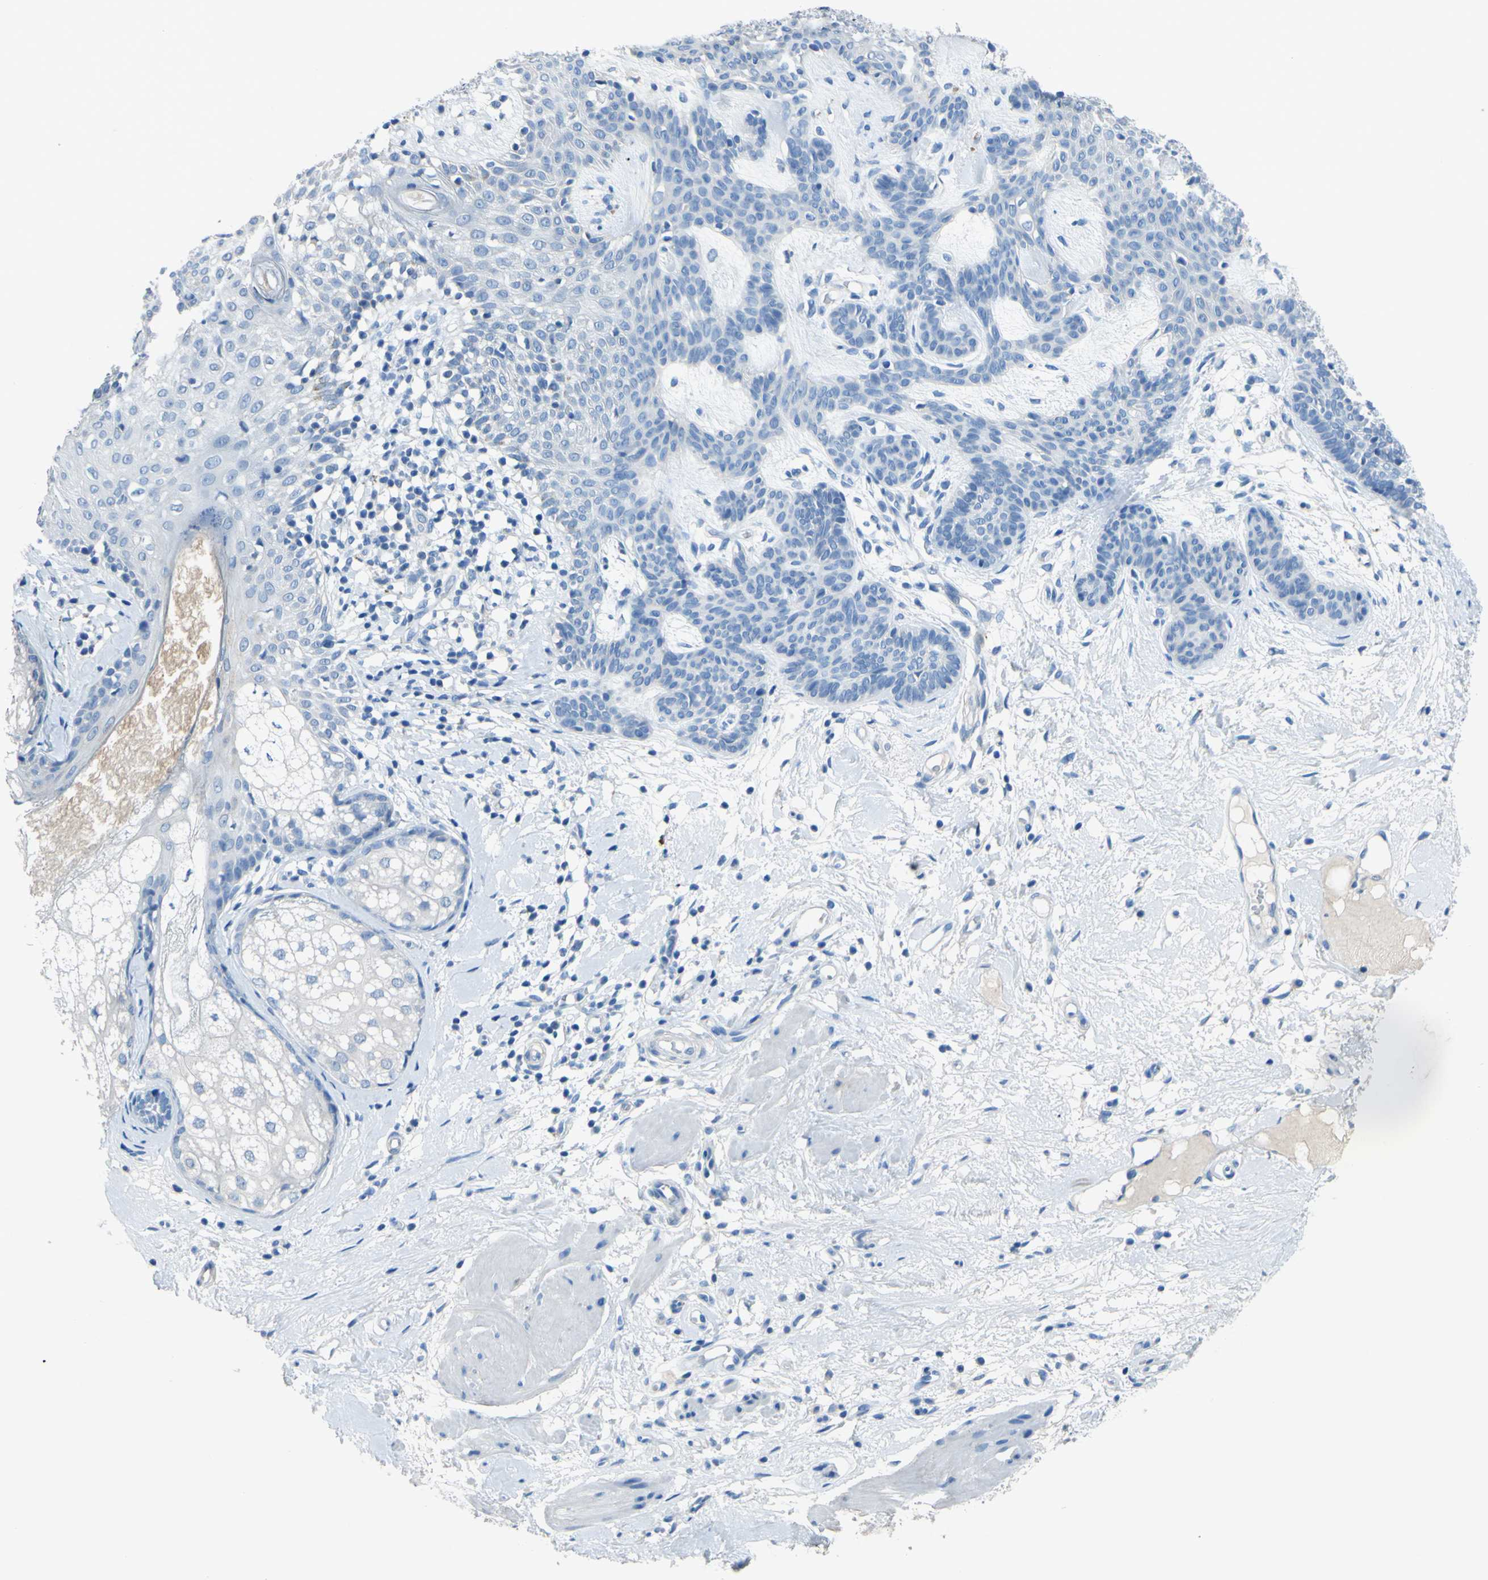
{"staining": {"intensity": "negative", "quantity": "none", "location": "none"}, "tissue": "skin cancer", "cell_type": "Tumor cells", "image_type": "cancer", "snomed": [{"axis": "morphology", "description": "Developmental malformation"}, {"axis": "morphology", "description": "Basal cell carcinoma"}, {"axis": "topography", "description": "Skin"}], "caption": "Tumor cells show no significant protein expression in skin cancer (basal cell carcinoma). (Brightfield microscopy of DAB (3,3'-diaminobenzidine) IHC at high magnification).", "gene": "CDH10", "patient": {"sex": "female", "age": 62}}